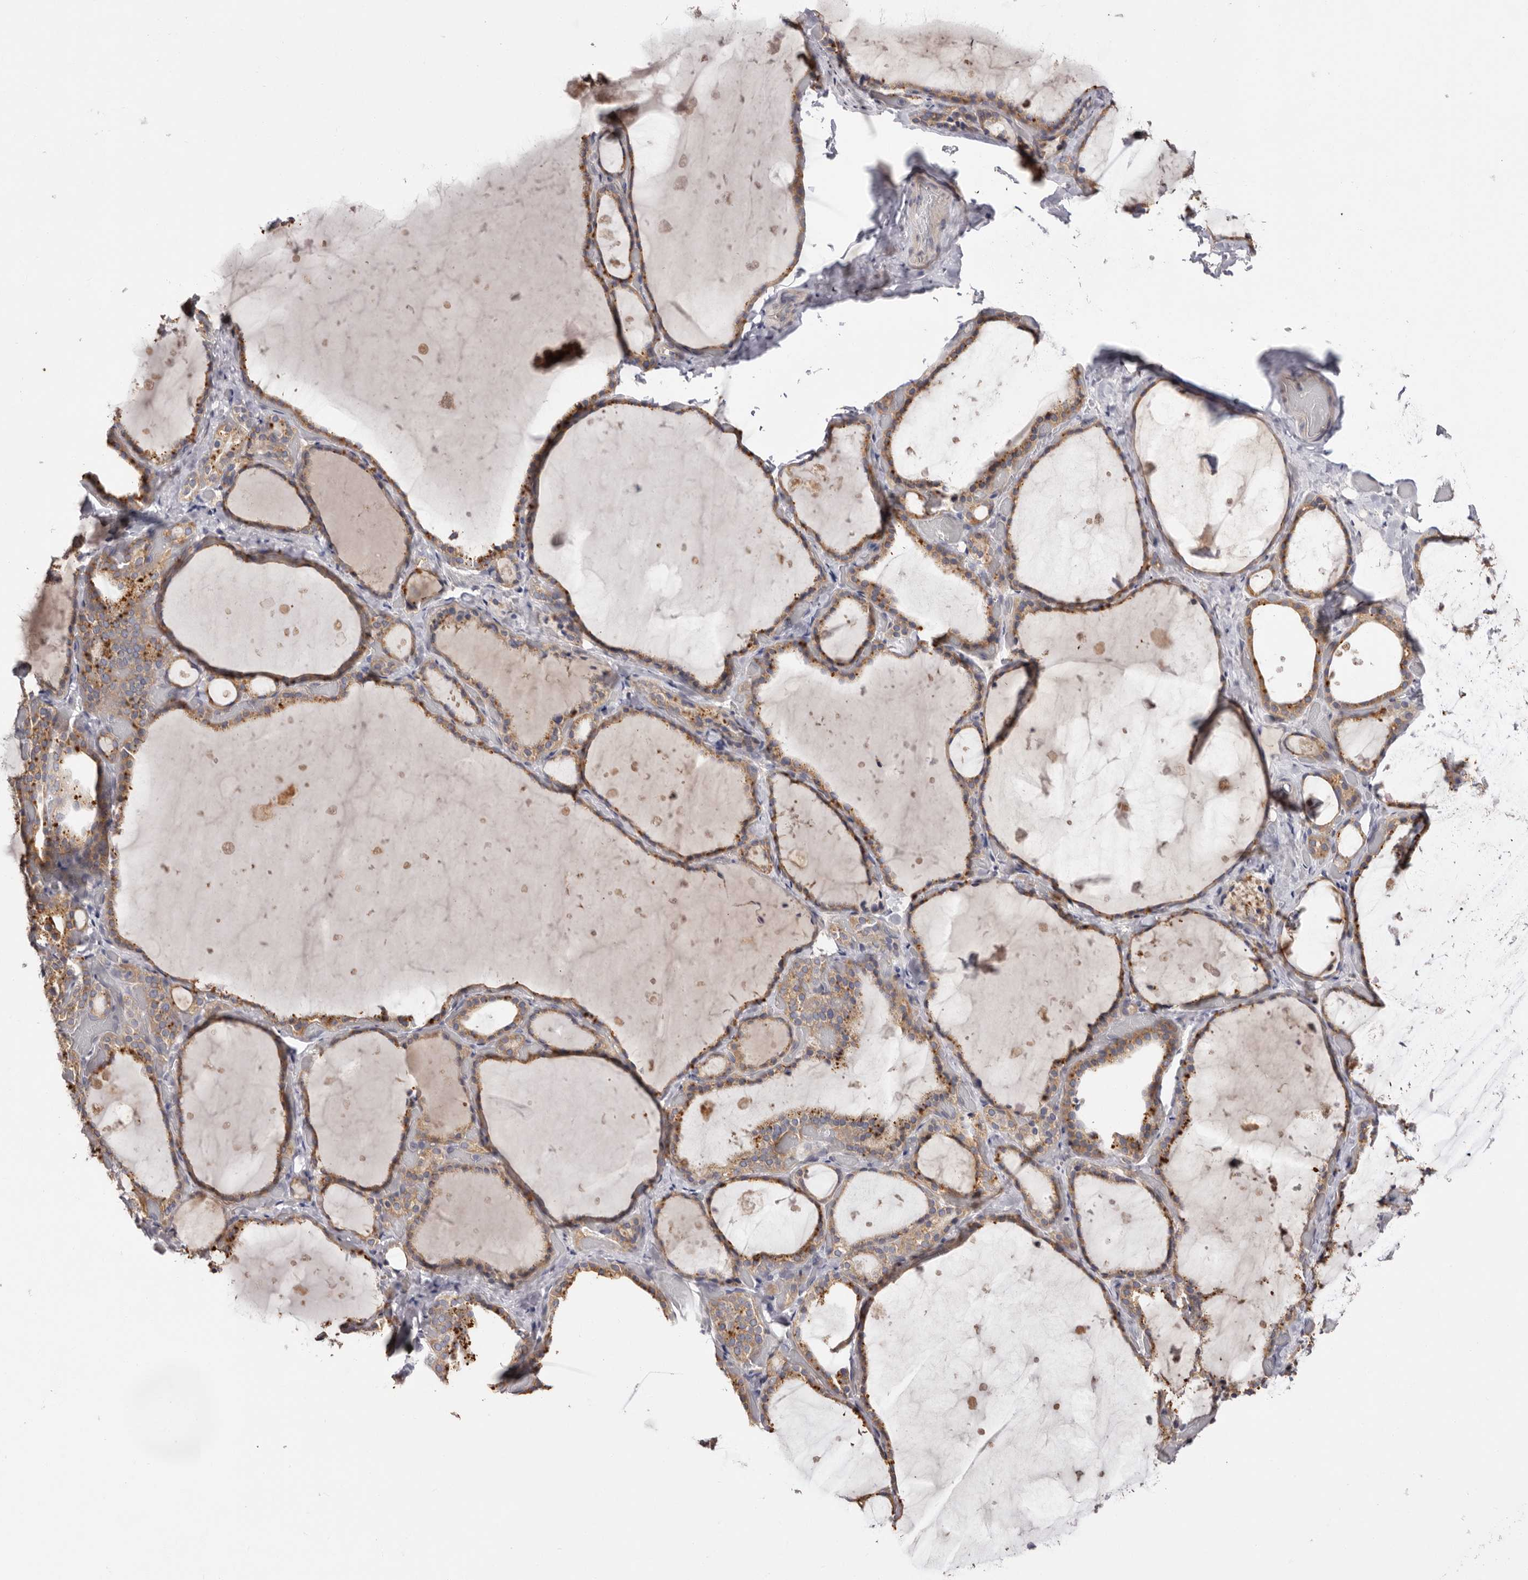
{"staining": {"intensity": "moderate", "quantity": ">75%", "location": "cytoplasmic/membranous"}, "tissue": "thyroid gland", "cell_type": "Glandular cells", "image_type": "normal", "snomed": [{"axis": "morphology", "description": "Normal tissue, NOS"}, {"axis": "topography", "description": "Thyroid gland"}], "caption": "Thyroid gland stained with a brown dye exhibits moderate cytoplasmic/membranous positive expression in approximately >75% of glandular cells.", "gene": "FAM167B", "patient": {"sex": "female", "age": 44}}